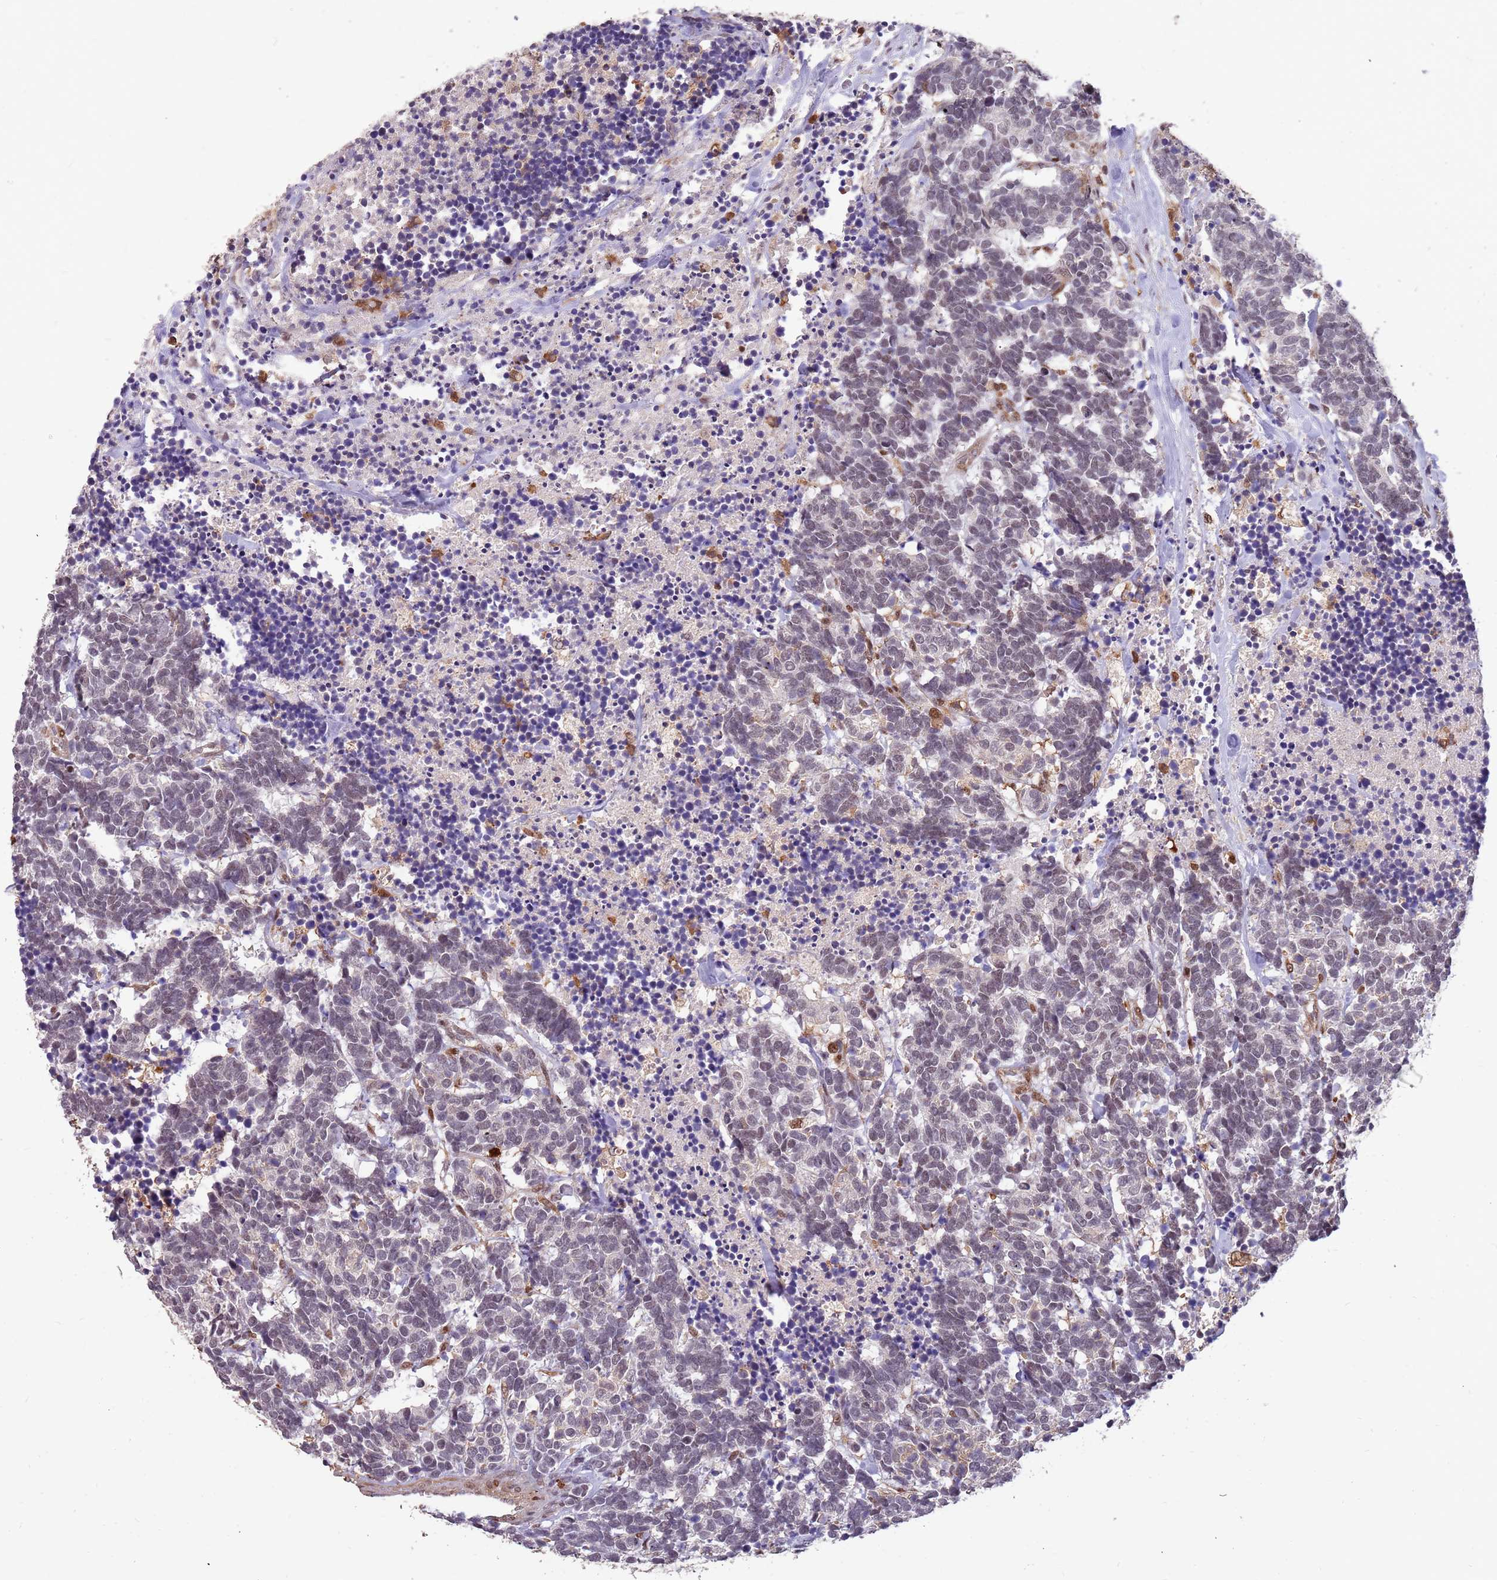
{"staining": {"intensity": "weak", "quantity": "<25%", "location": "nuclear"}, "tissue": "carcinoid", "cell_type": "Tumor cells", "image_type": "cancer", "snomed": [{"axis": "morphology", "description": "Carcinoma, NOS"}, {"axis": "morphology", "description": "Carcinoid, malignant, NOS"}, {"axis": "topography", "description": "Urinary bladder"}], "caption": "Carcinoid stained for a protein using immunohistochemistry (IHC) displays no positivity tumor cells.", "gene": "GBP2", "patient": {"sex": "male", "age": 57}}